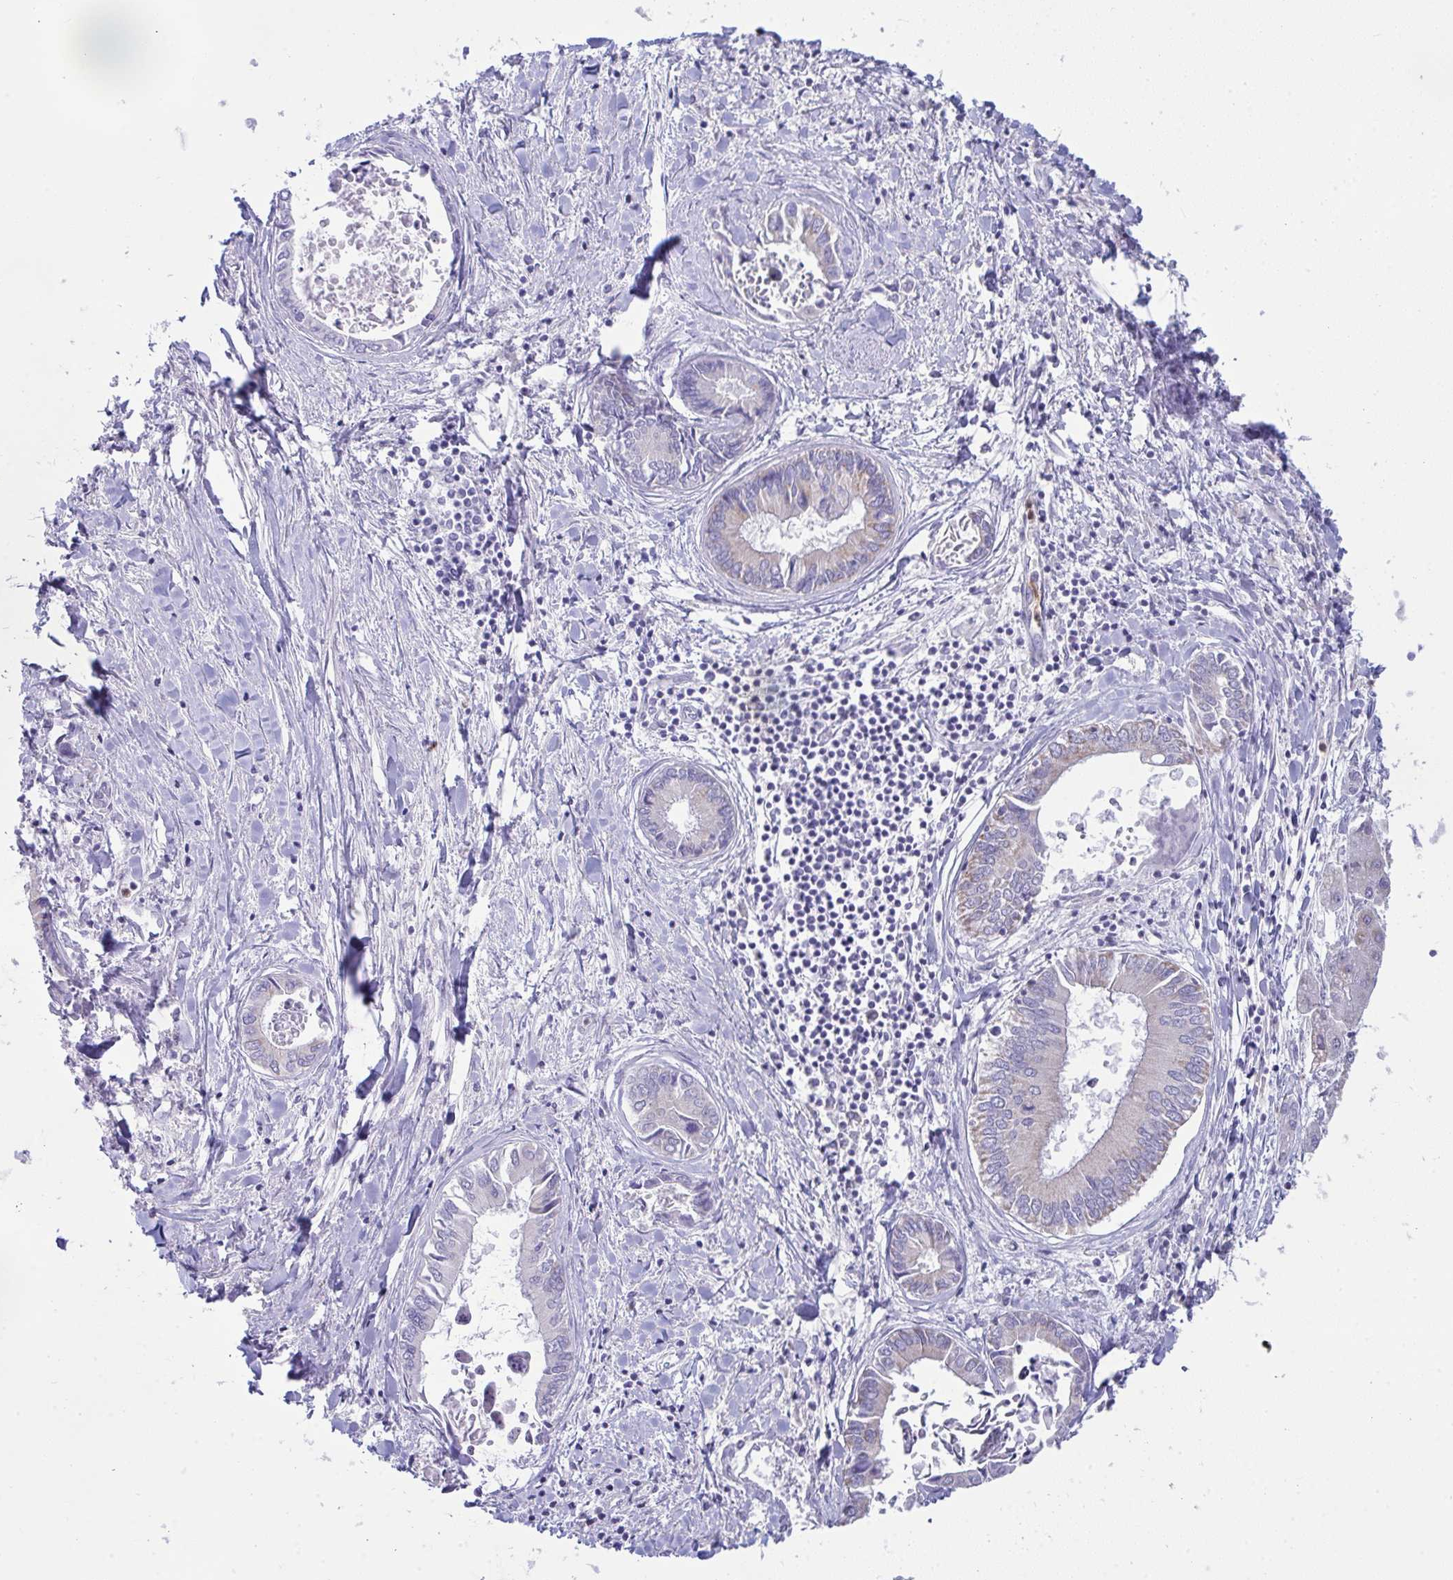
{"staining": {"intensity": "negative", "quantity": "none", "location": "none"}, "tissue": "liver cancer", "cell_type": "Tumor cells", "image_type": "cancer", "snomed": [{"axis": "morphology", "description": "Cholangiocarcinoma"}, {"axis": "topography", "description": "Liver"}], "caption": "There is no significant staining in tumor cells of liver cholangiocarcinoma.", "gene": "PLA2G12B", "patient": {"sex": "male", "age": 66}}